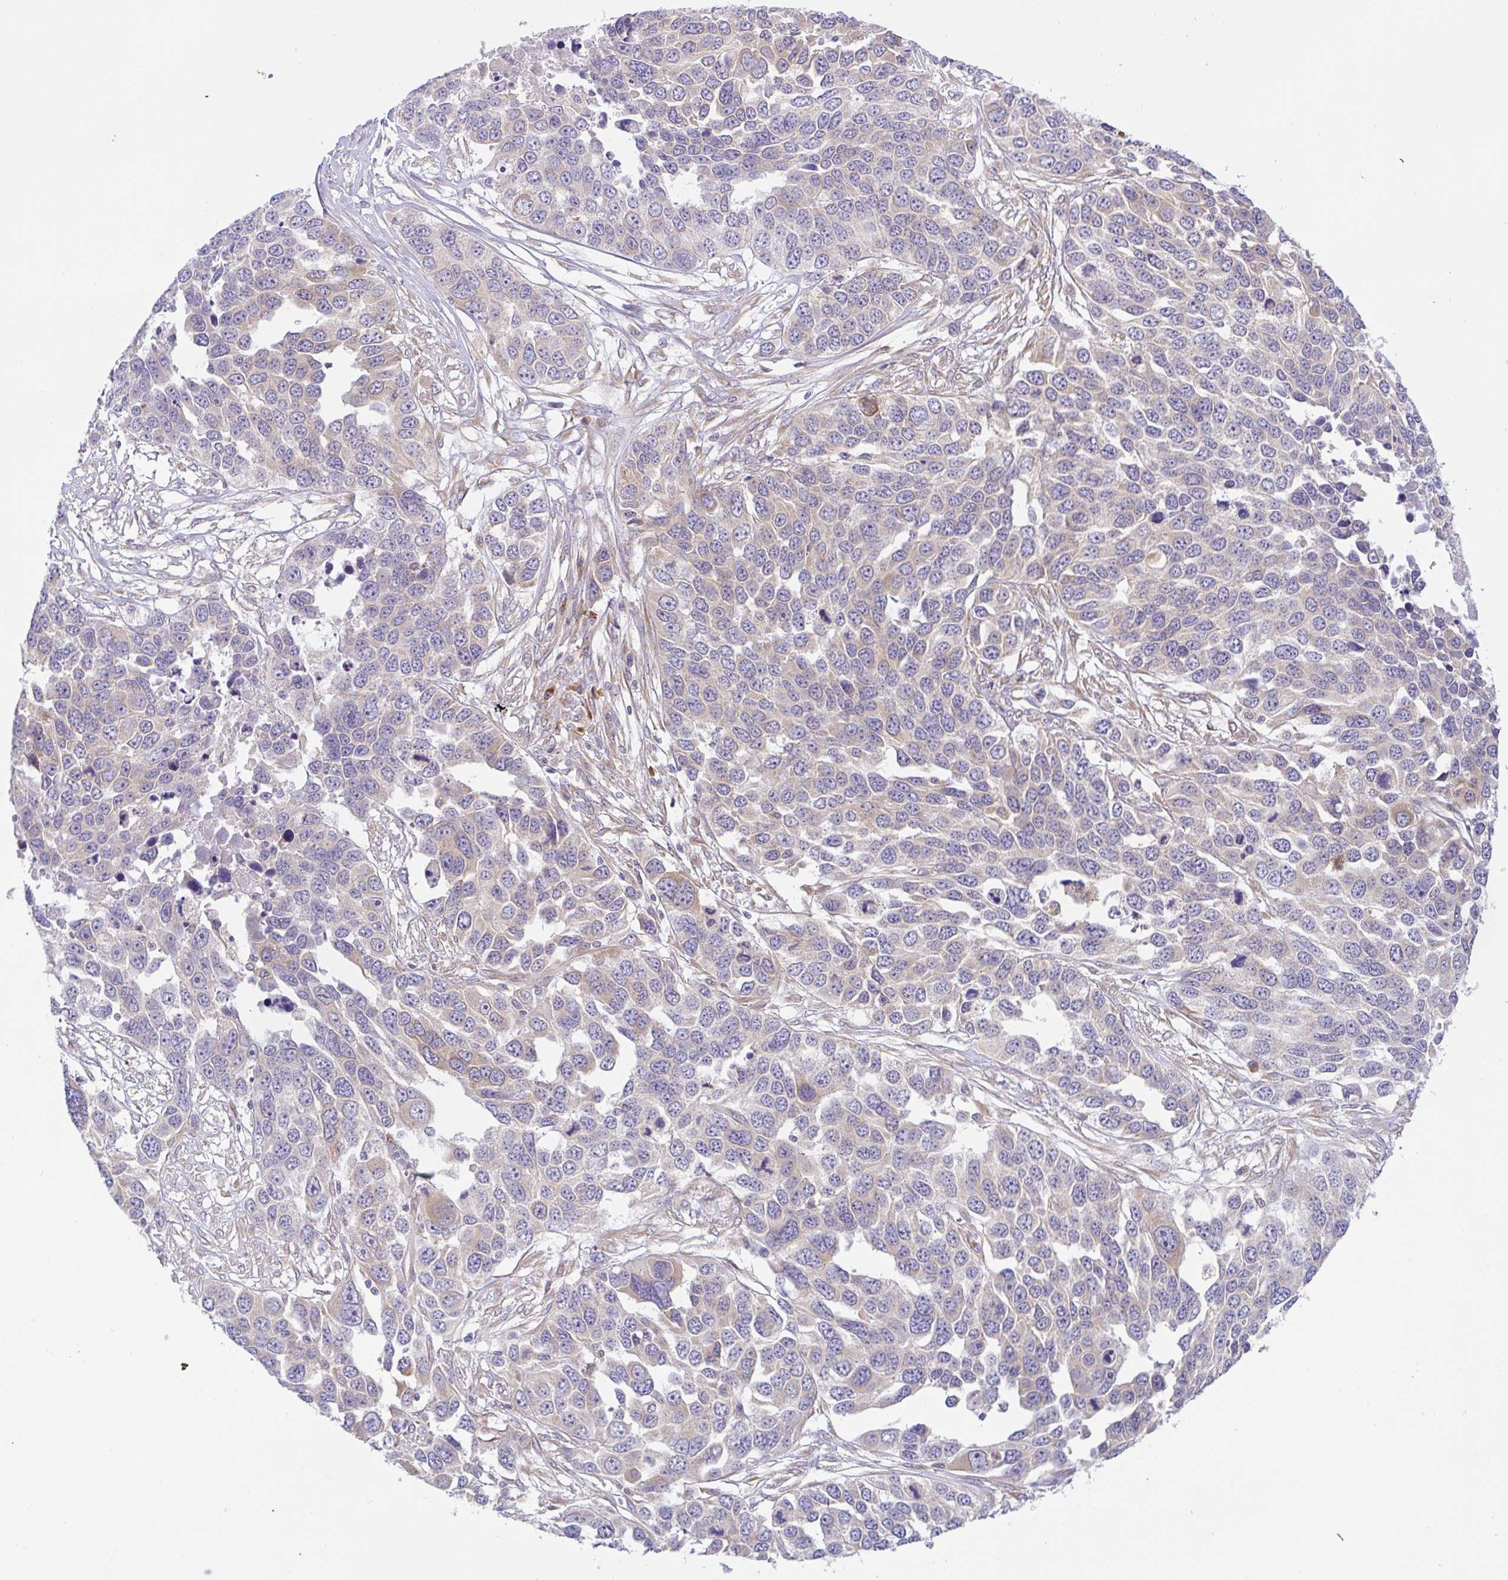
{"staining": {"intensity": "weak", "quantity": "<25%", "location": "cytoplasmic/membranous"}, "tissue": "ovarian cancer", "cell_type": "Tumor cells", "image_type": "cancer", "snomed": [{"axis": "morphology", "description": "Cystadenocarcinoma, serous, NOS"}, {"axis": "topography", "description": "Ovary"}], "caption": "An IHC image of ovarian serous cystadenocarcinoma is shown. There is no staining in tumor cells of ovarian serous cystadenocarcinoma.", "gene": "DERL2", "patient": {"sex": "female", "age": 76}}